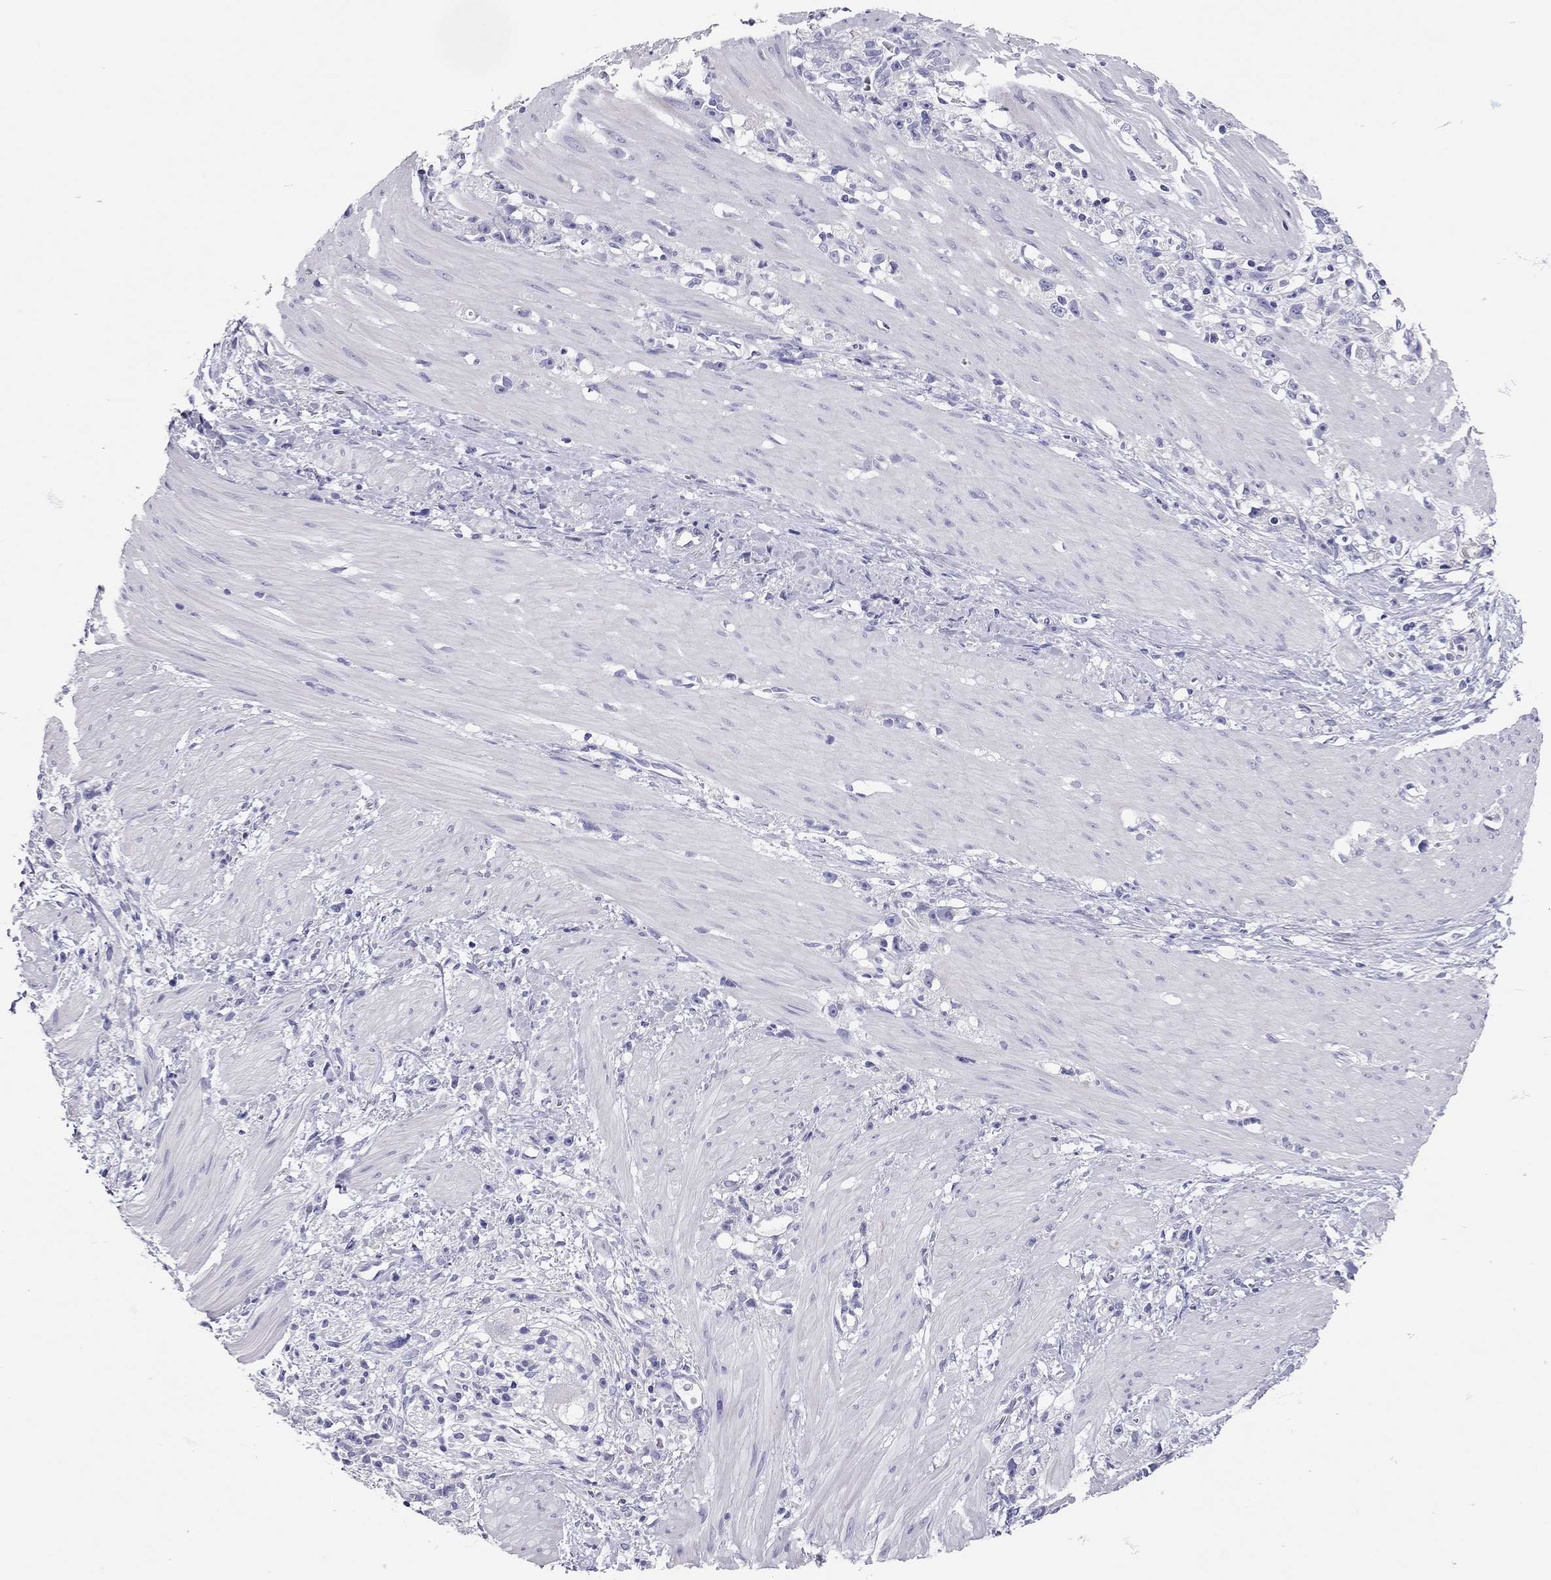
{"staining": {"intensity": "negative", "quantity": "none", "location": "none"}, "tissue": "stomach cancer", "cell_type": "Tumor cells", "image_type": "cancer", "snomed": [{"axis": "morphology", "description": "Adenocarcinoma, NOS"}, {"axis": "topography", "description": "Stomach"}], "caption": "Tumor cells are negative for brown protein staining in adenocarcinoma (stomach).", "gene": "SCARB1", "patient": {"sex": "female", "age": 59}}